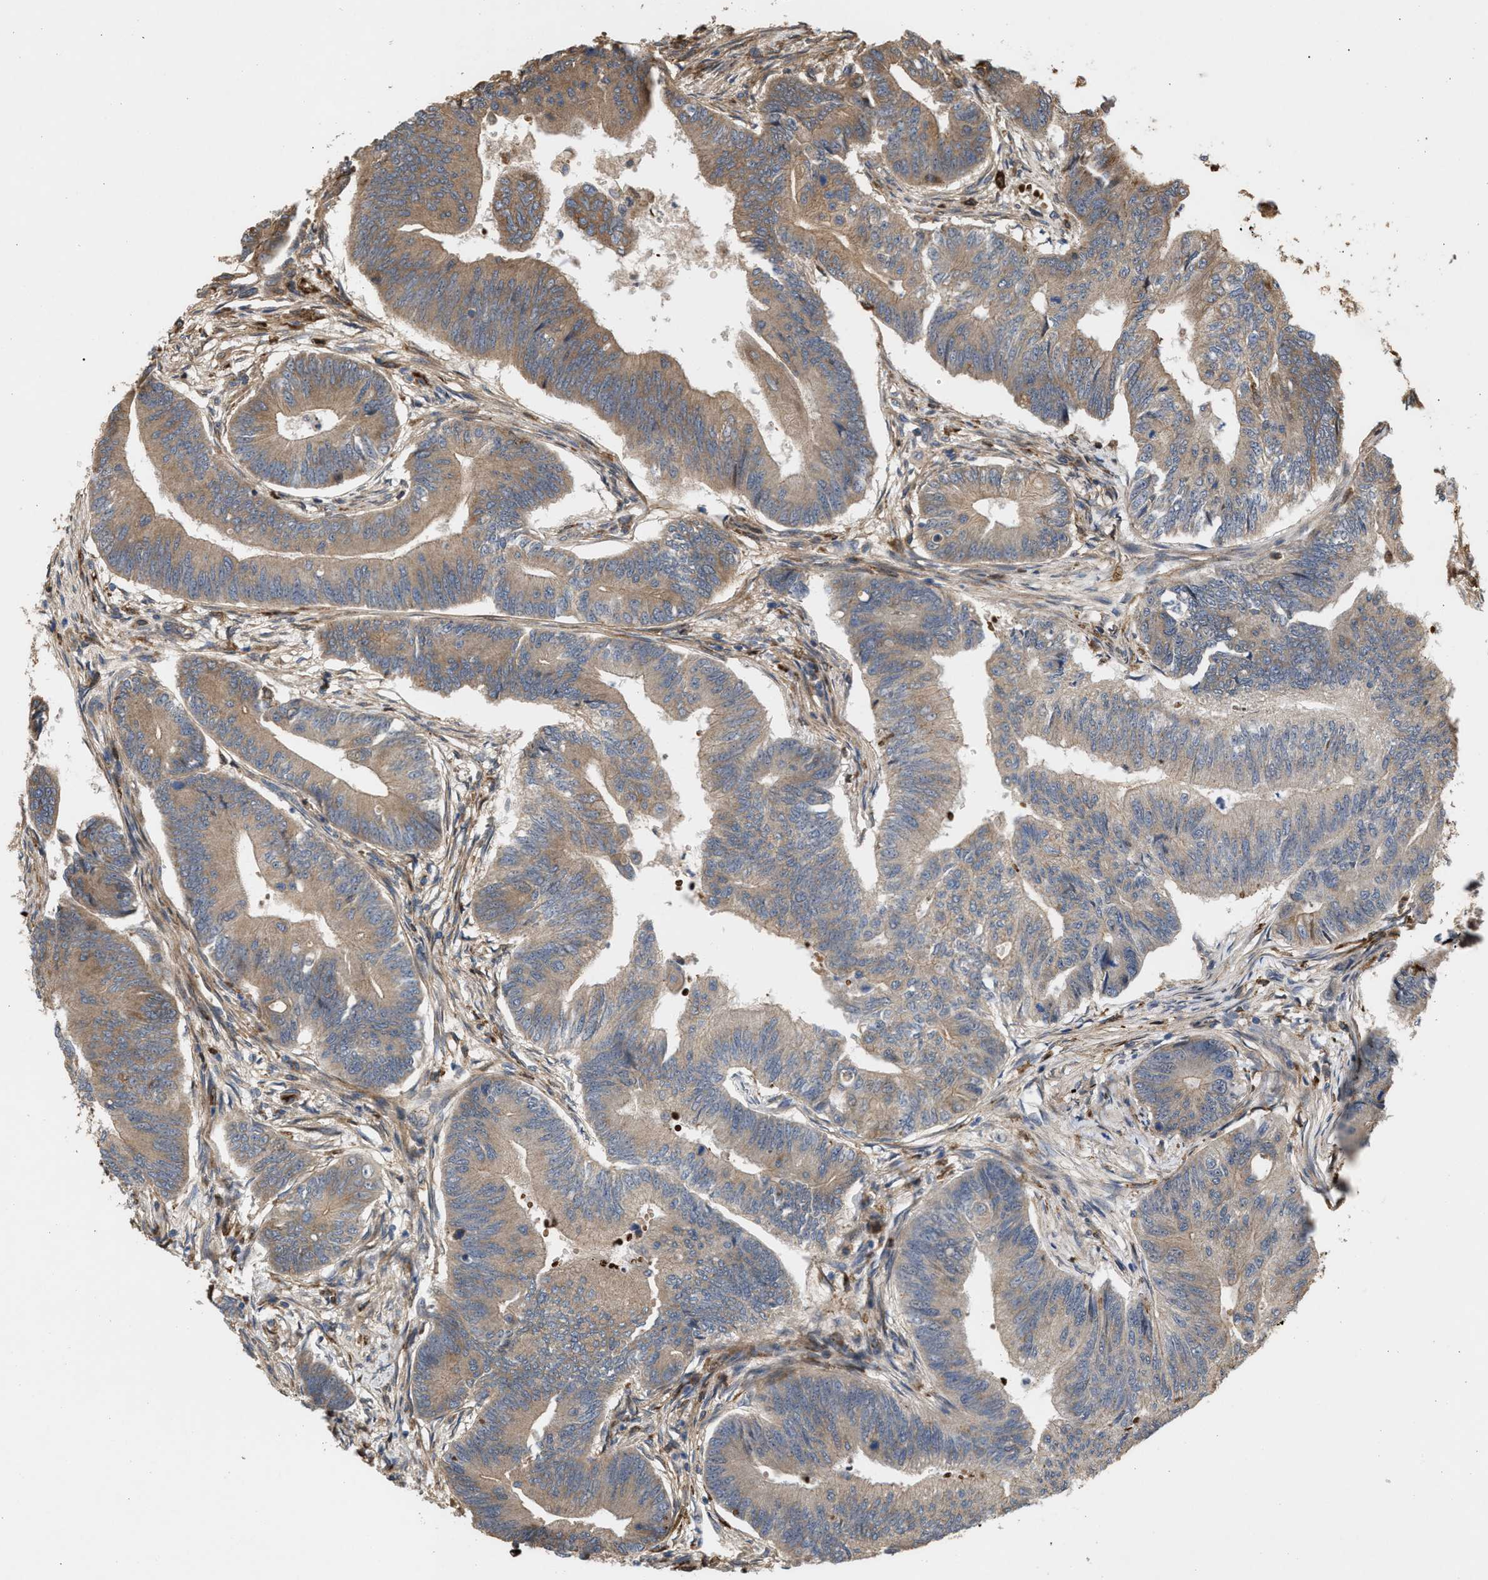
{"staining": {"intensity": "moderate", "quantity": ">75%", "location": "cytoplasmic/membranous"}, "tissue": "colorectal cancer", "cell_type": "Tumor cells", "image_type": "cancer", "snomed": [{"axis": "morphology", "description": "Adenoma, NOS"}, {"axis": "morphology", "description": "Adenocarcinoma, NOS"}, {"axis": "topography", "description": "Colon"}], "caption": "Colorectal adenoma tissue displays moderate cytoplasmic/membranous expression in approximately >75% of tumor cells The staining was performed using DAB, with brown indicating positive protein expression. Nuclei are stained blue with hematoxylin.", "gene": "GCC1", "patient": {"sex": "male", "age": 79}}